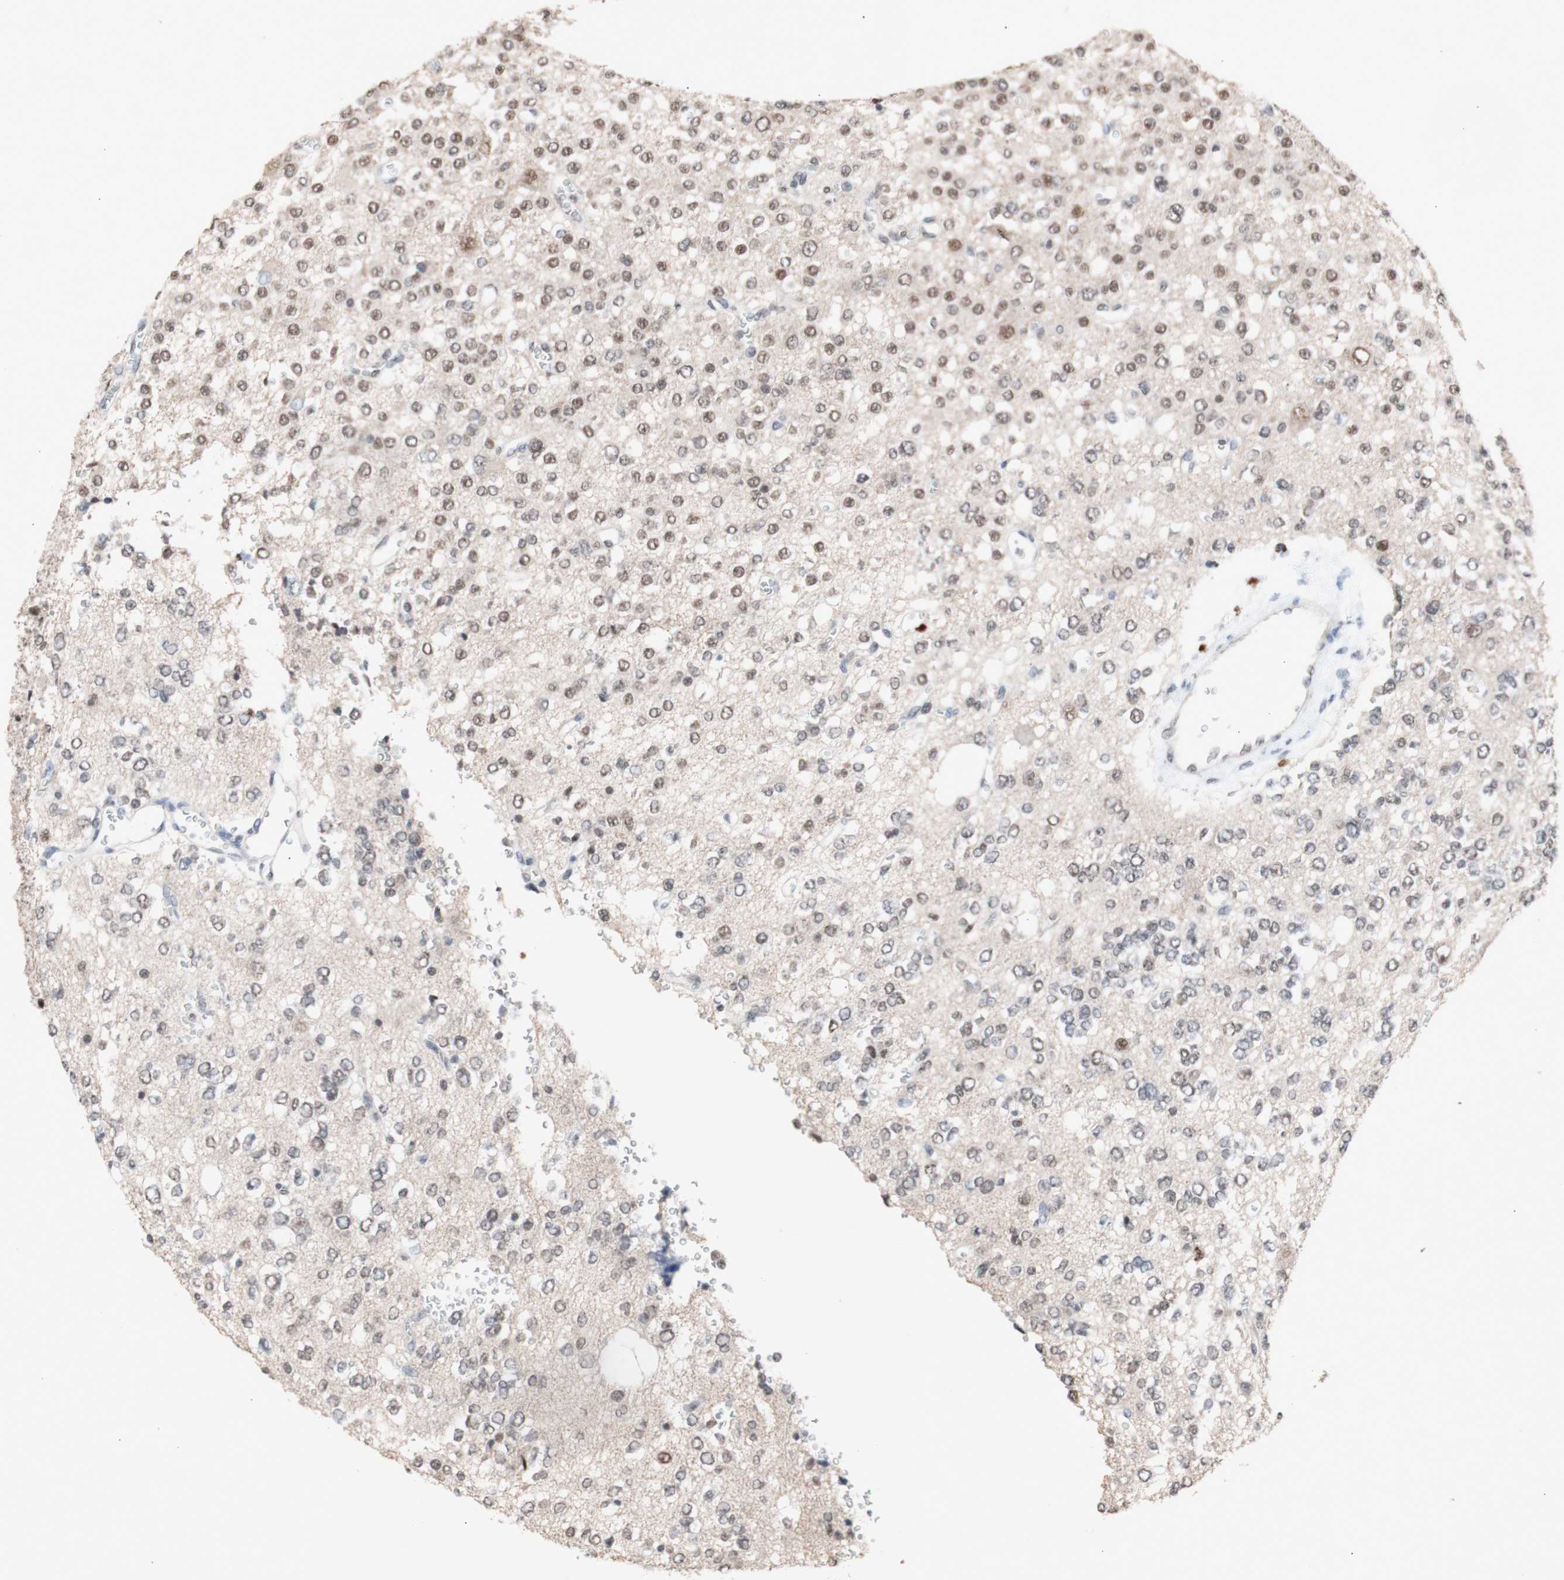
{"staining": {"intensity": "weak", "quantity": ">75%", "location": "nuclear"}, "tissue": "glioma", "cell_type": "Tumor cells", "image_type": "cancer", "snomed": [{"axis": "morphology", "description": "Glioma, malignant, Low grade"}, {"axis": "topography", "description": "Brain"}], "caption": "Glioma tissue demonstrates weak nuclear staining in about >75% of tumor cells Immunohistochemistry (ihc) stains the protein in brown and the nuclei are stained blue.", "gene": "SFPQ", "patient": {"sex": "male", "age": 38}}